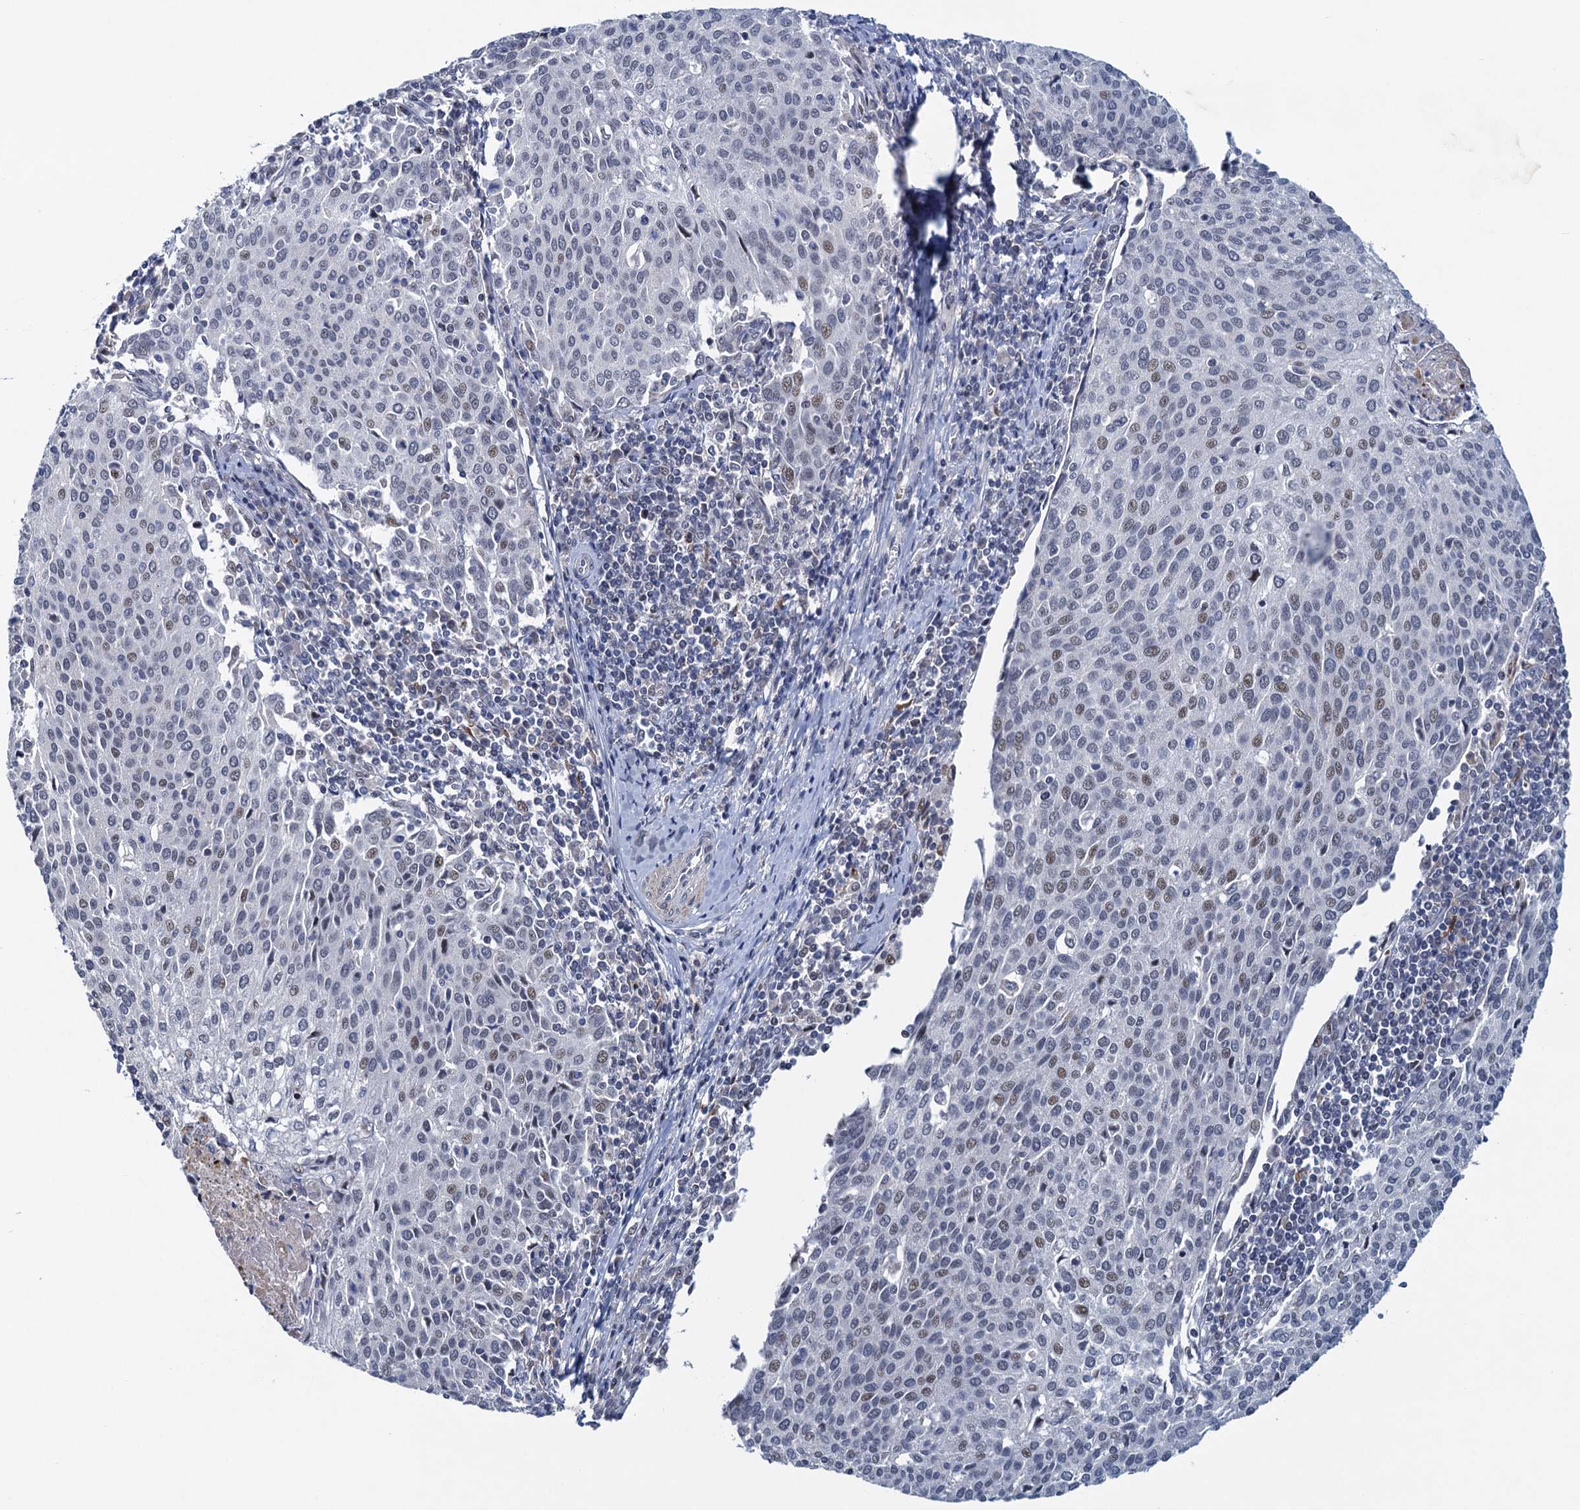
{"staining": {"intensity": "negative", "quantity": "none", "location": "none"}, "tissue": "cervical cancer", "cell_type": "Tumor cells", "image_type": "cancer", "snomed": [{"axis": "morphology", "description": "Squamous cell carcinoma, NOS"}, {"axis": "topography", "description": "Cervix"}], "caption": "The micrograph demonstrates no staining of tumor cells in squamous cell carcinoma (cervical). (Immunohistochemistry (ihc), brightfield microscopy, high magnification).", "gene": "ATOSA", "patient": {"sex": "female", "age": 46}}